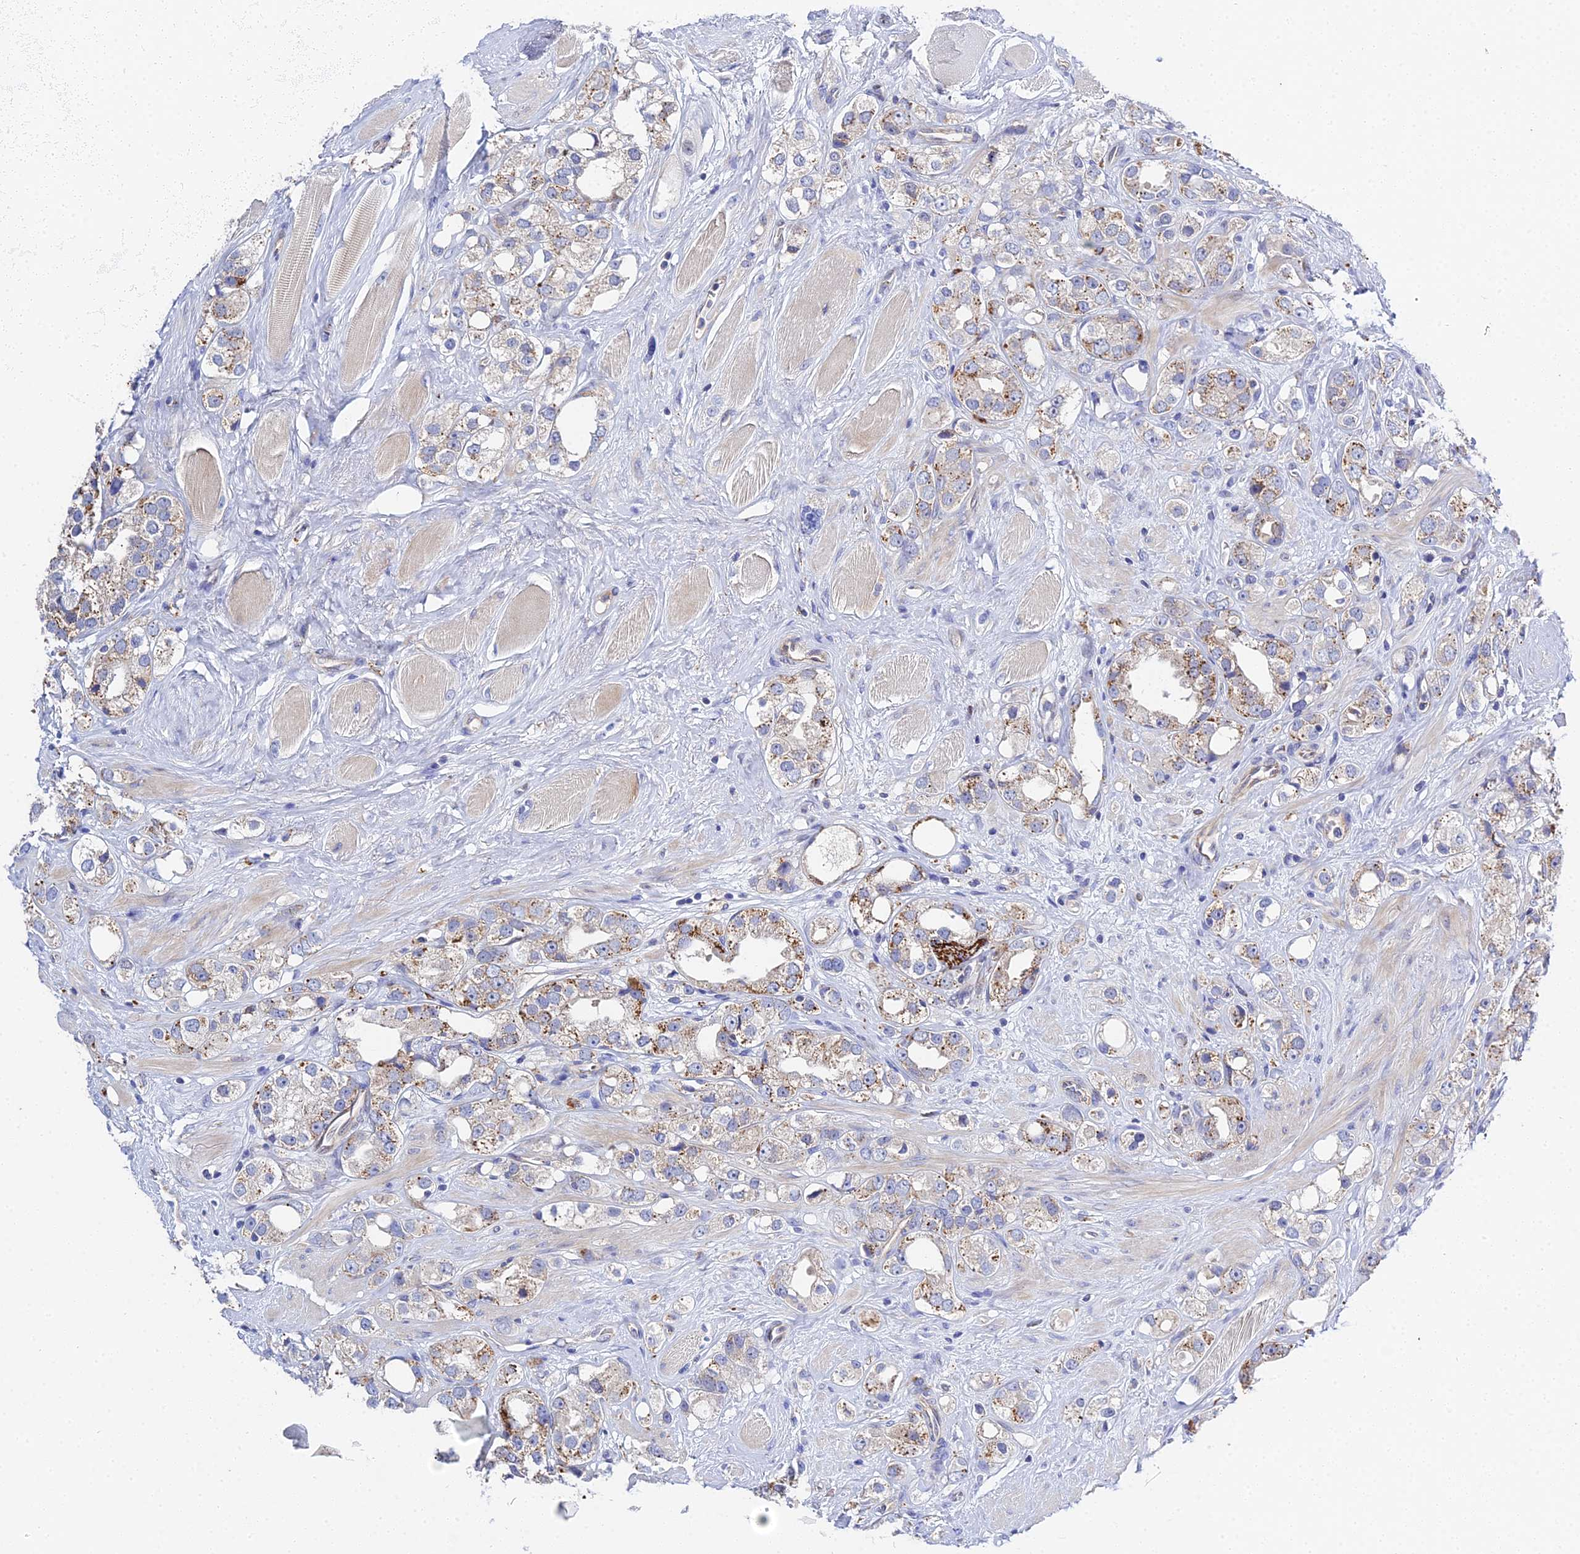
{"staining": {"intensity": "moderate", "quantity": "25%-75%", "location": "cytoplasmic/membranous"}, "tissue": "prostate cancer", "cell_type": "Tumor cells", "image_type": "cancer", "snomed": [{"axis": "morphology", "description": "Adenocarcinoma, NOS"}, {"axis": "topography", "description": "Prostate"}], "caption": "High-power microscopy captured an immunohistochemistry (IHC) micrograph of adenocarcinoma (prostate), revealing moderate cytoplasmic/membranous expression in approximately 25%-75% of tumor cells. Using DAB (brown) and hematoxylin (blue) stains, captured at high magnification using brightfield microscopy.", "gene": "APOBEC3H", "patient": {"sex": "male", "age": 79}}